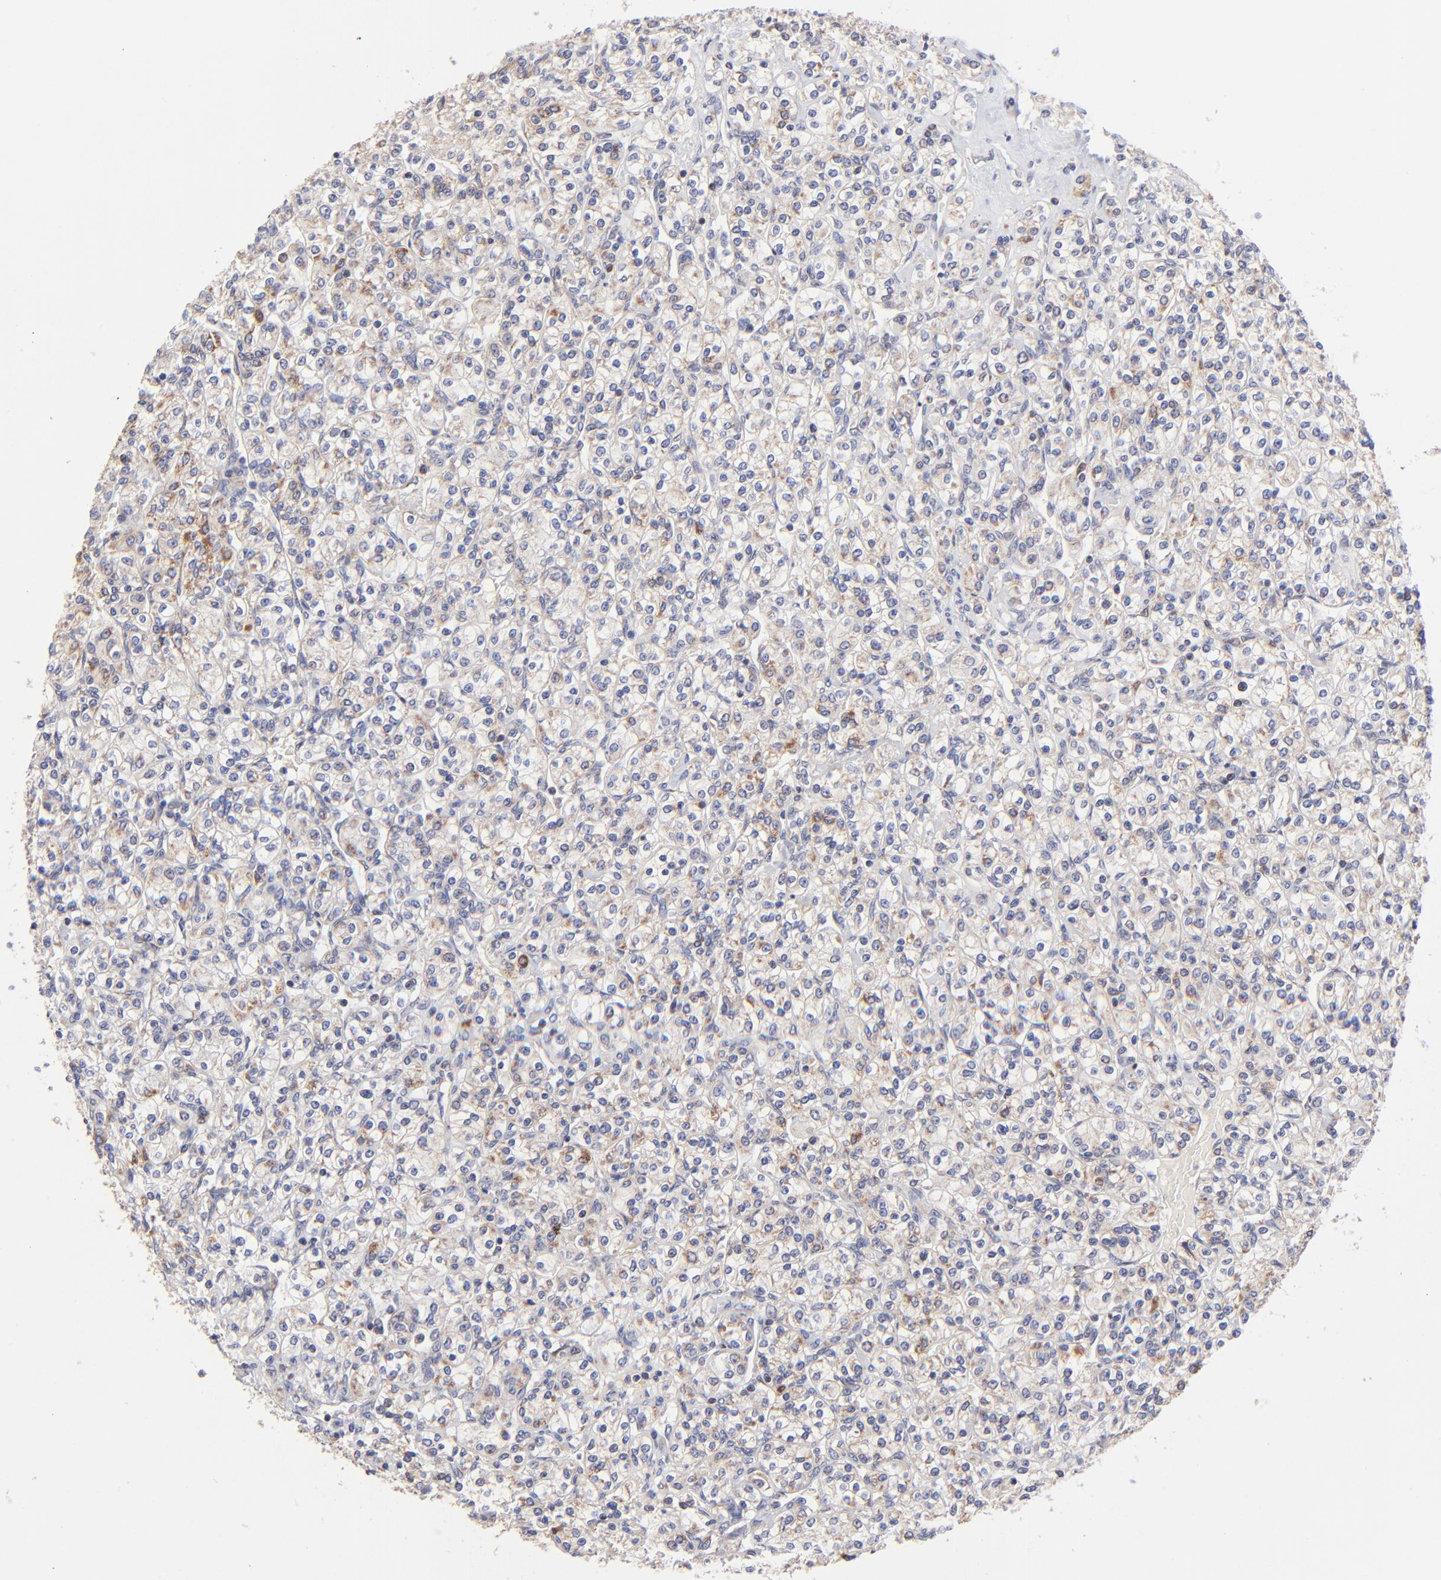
{"staining": {"intensity": "weak", "quantity": "<25%", "location": "cytoplasmic/membranous"}, "tissue": "renal cancer", "cell_type": "Tumor cells", "image_type": "cancer", "snomed": [{"axis": "morphology", "description": "Adenocarcinoma, NOS"}, {"axis": "topography", "description": "Kidney"}], "caption": "This photomicrograph is of renal adenocarcinoma stained with immunohistochemistry (IHC) to label a protein in brown with the nuclei are counter-stained blue. There is no expression in tumor cells.", "gene": "FBXL12", "patient": {"sex": "male", "age": 77}}